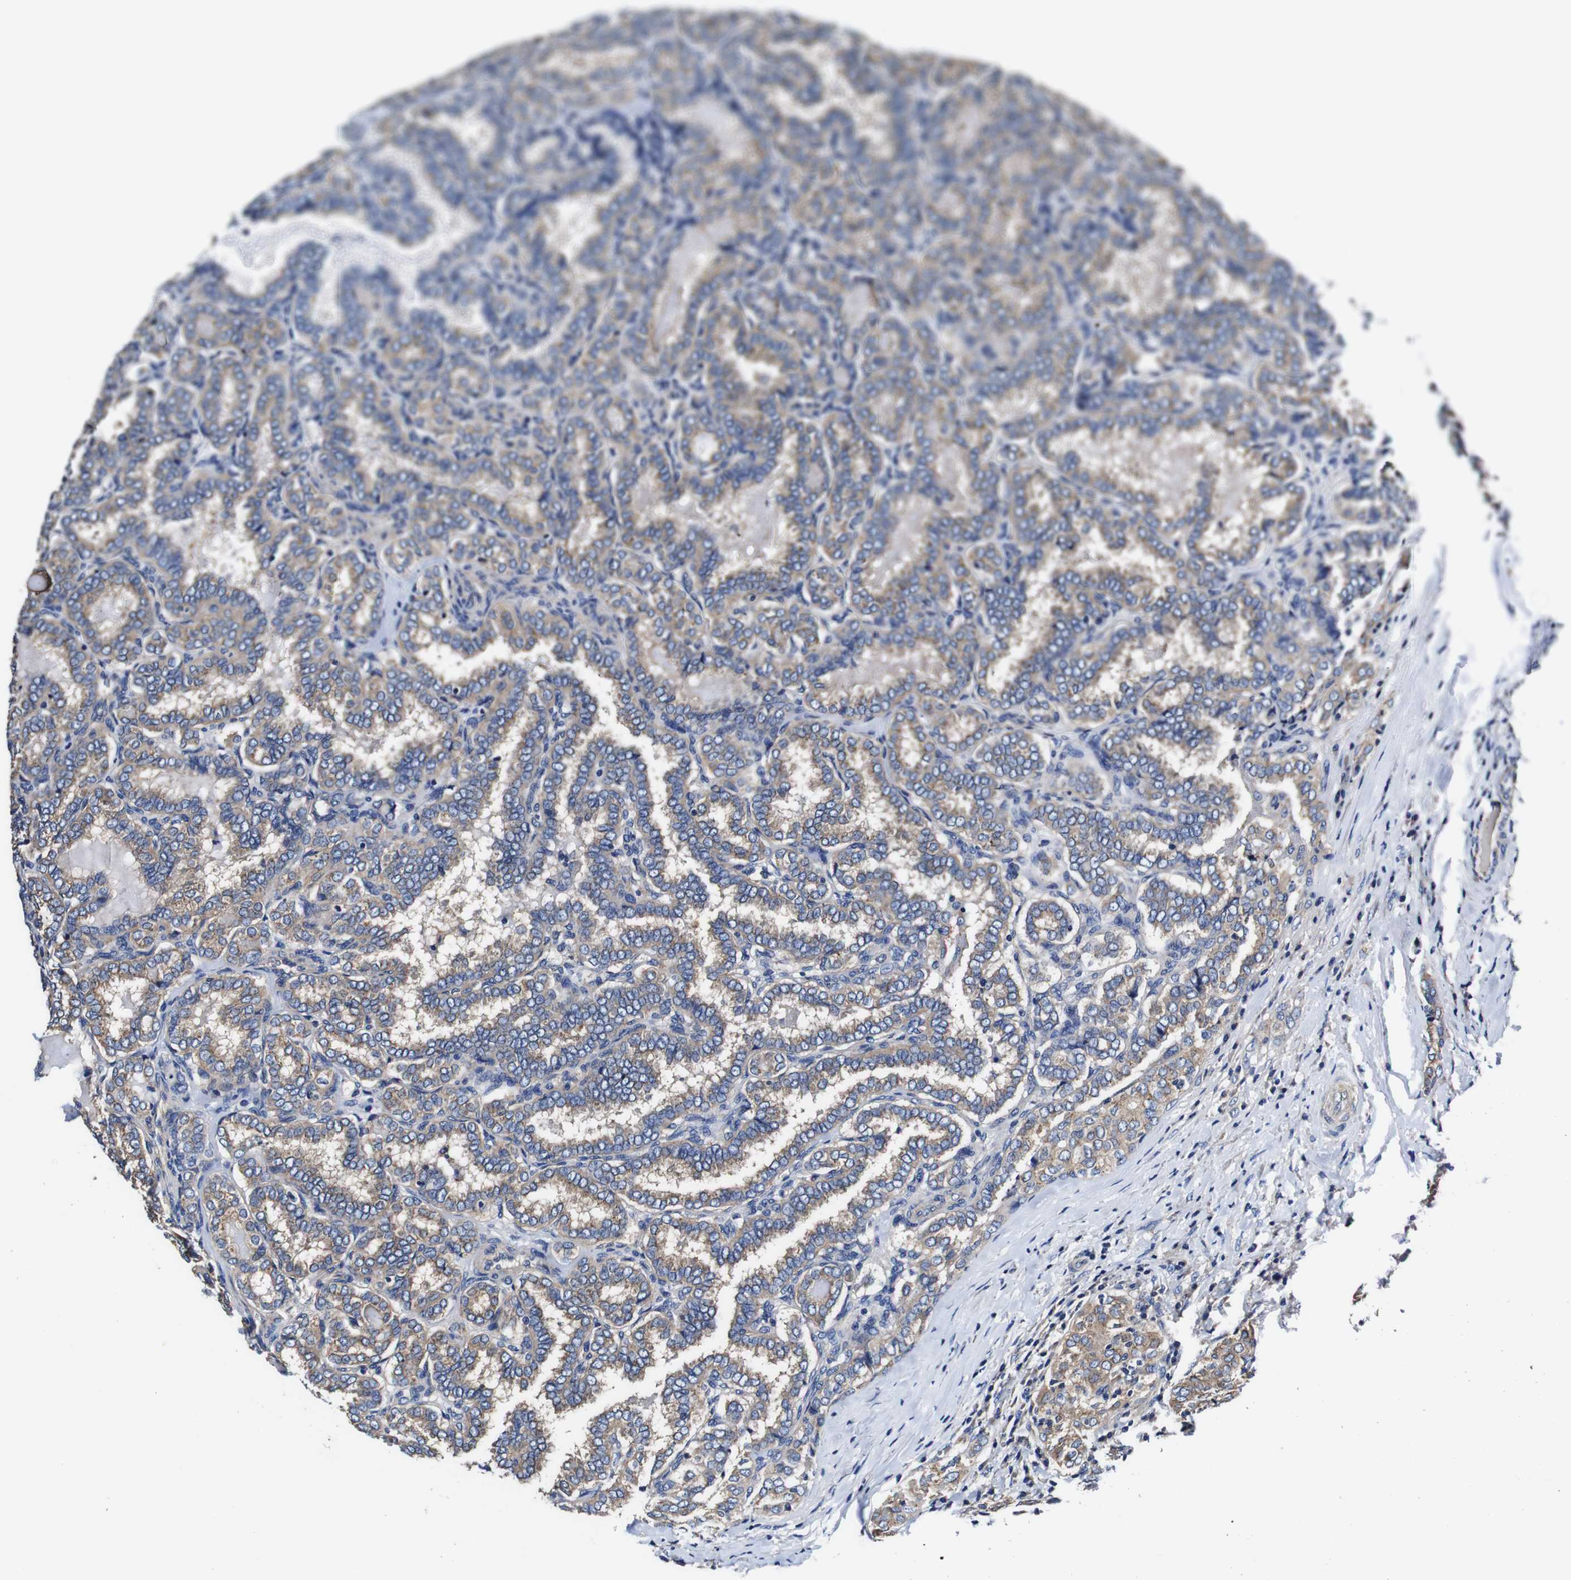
{"staining": {"intensity": "weak", "quantity": ">75%", "location": "cytoplasmic/membranous"}, "tissue": "thyroid cancer", "cell_type": "Tumor cells", "image_type": "cancer", "snomed": [{"axis": "morphology", "description": "Normal tissue, NOS"}, {"axis": "morphology", "description": "Papillary adenocarcinoma, NOS"}, {"axis": "topography", "description": "Thyroid gland"}], "caption": "Thyroid papillary adenocarcinoma stained with a brown dye demonstrates weak cytoplasmic/membranous positive positivity in approximately >75% of tumor cells.", "gene": "PDCD6IP", "patient": {"sex": "female", "age": 30}}